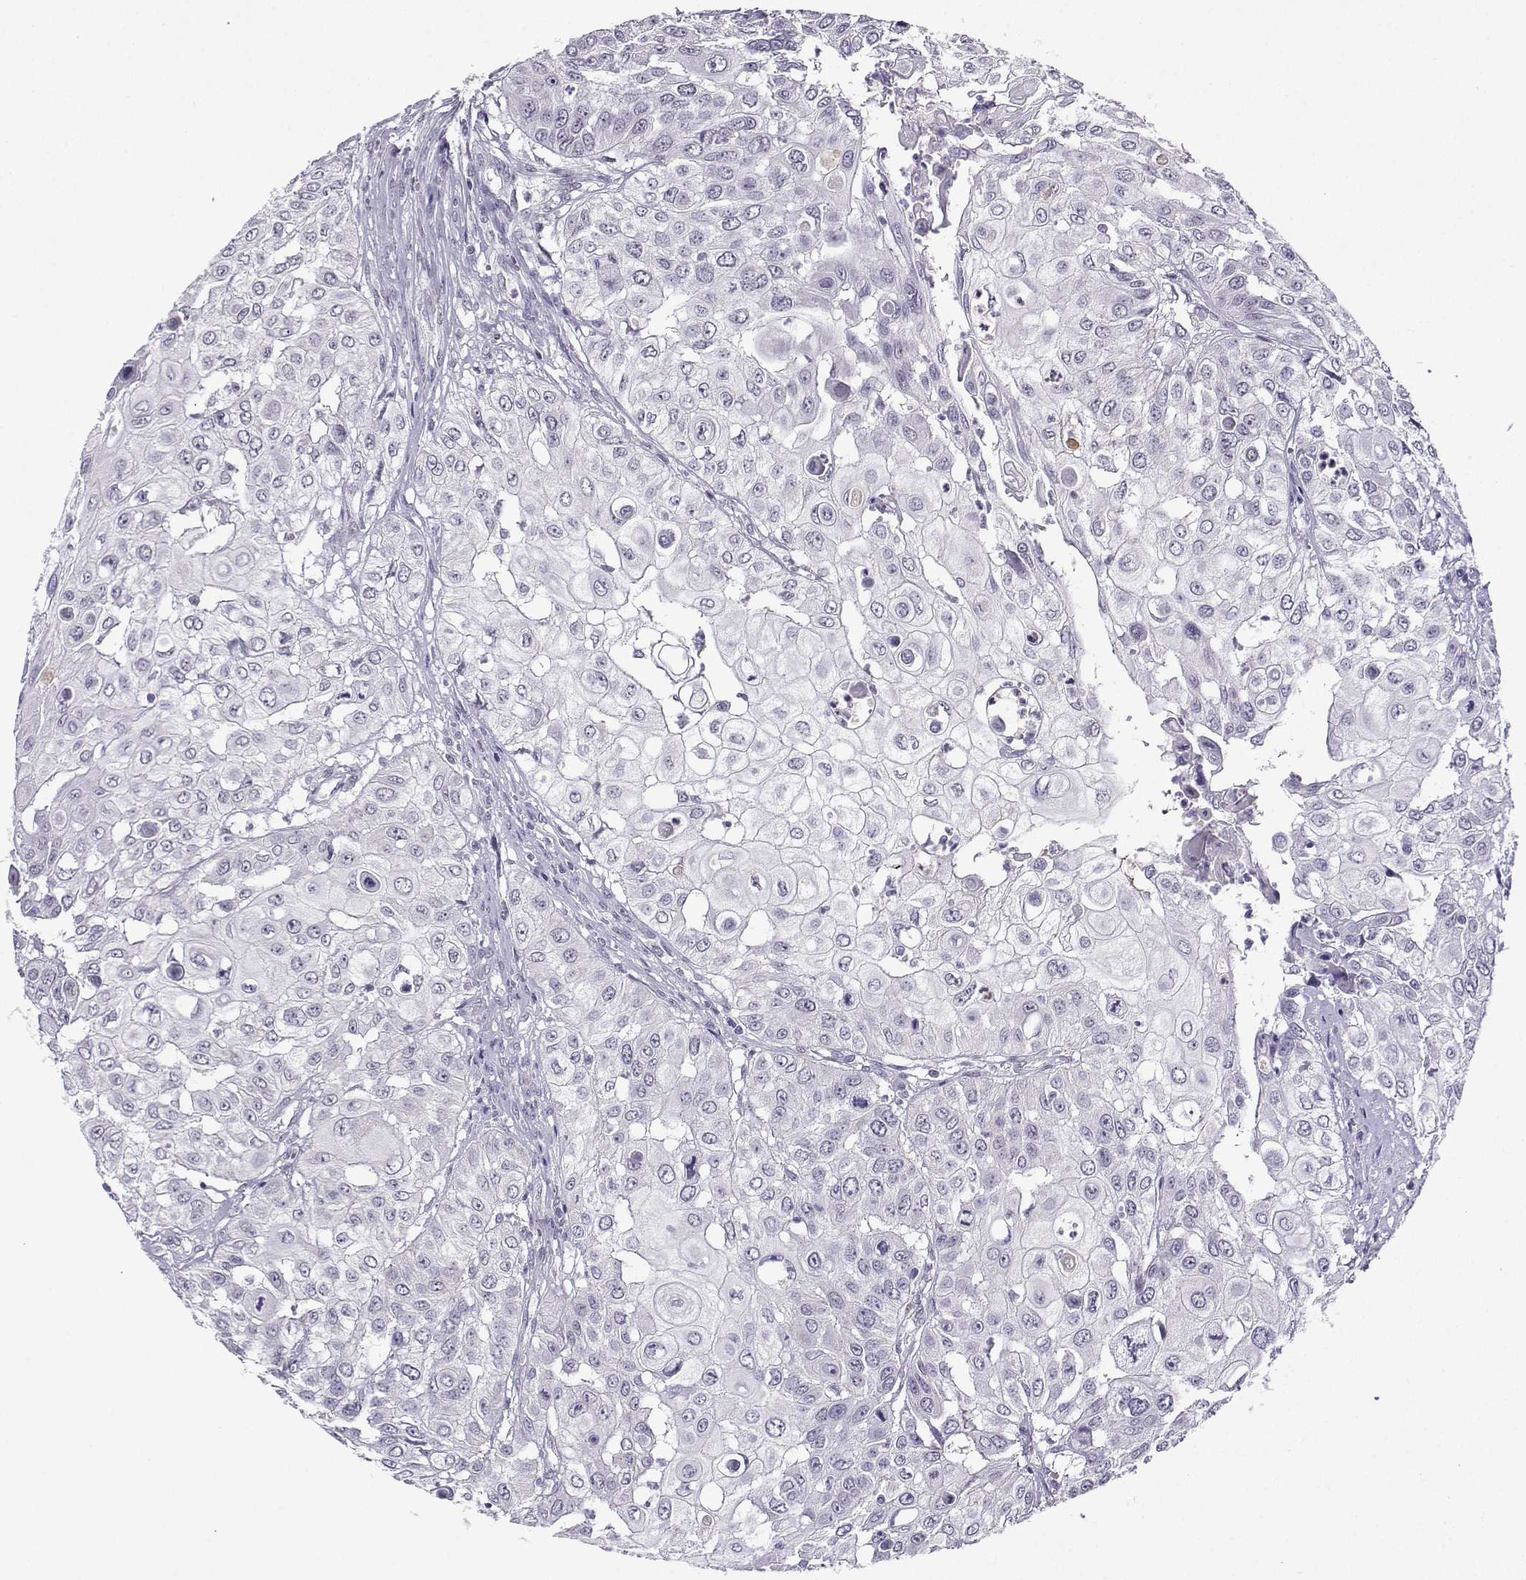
{"staining": {"intensity": "negative", "quantity": "none", "location": "none"}, "tissue": "urothelial cancer", "cell_type": "Tumor cells", "image_type": "cancer", "snomed": [{"axis": "morphology", "description": "Urothelial carcinoma, High grade"}, {"axis": "topography", "description": "Urinary bladder"}], "caption": "This is an immunohistochemistry micrograph of urothelial cancer. There is no staining in tumor cells.", "gene": "LRFN2", "patient": {"sex": "female", "age": 79}}